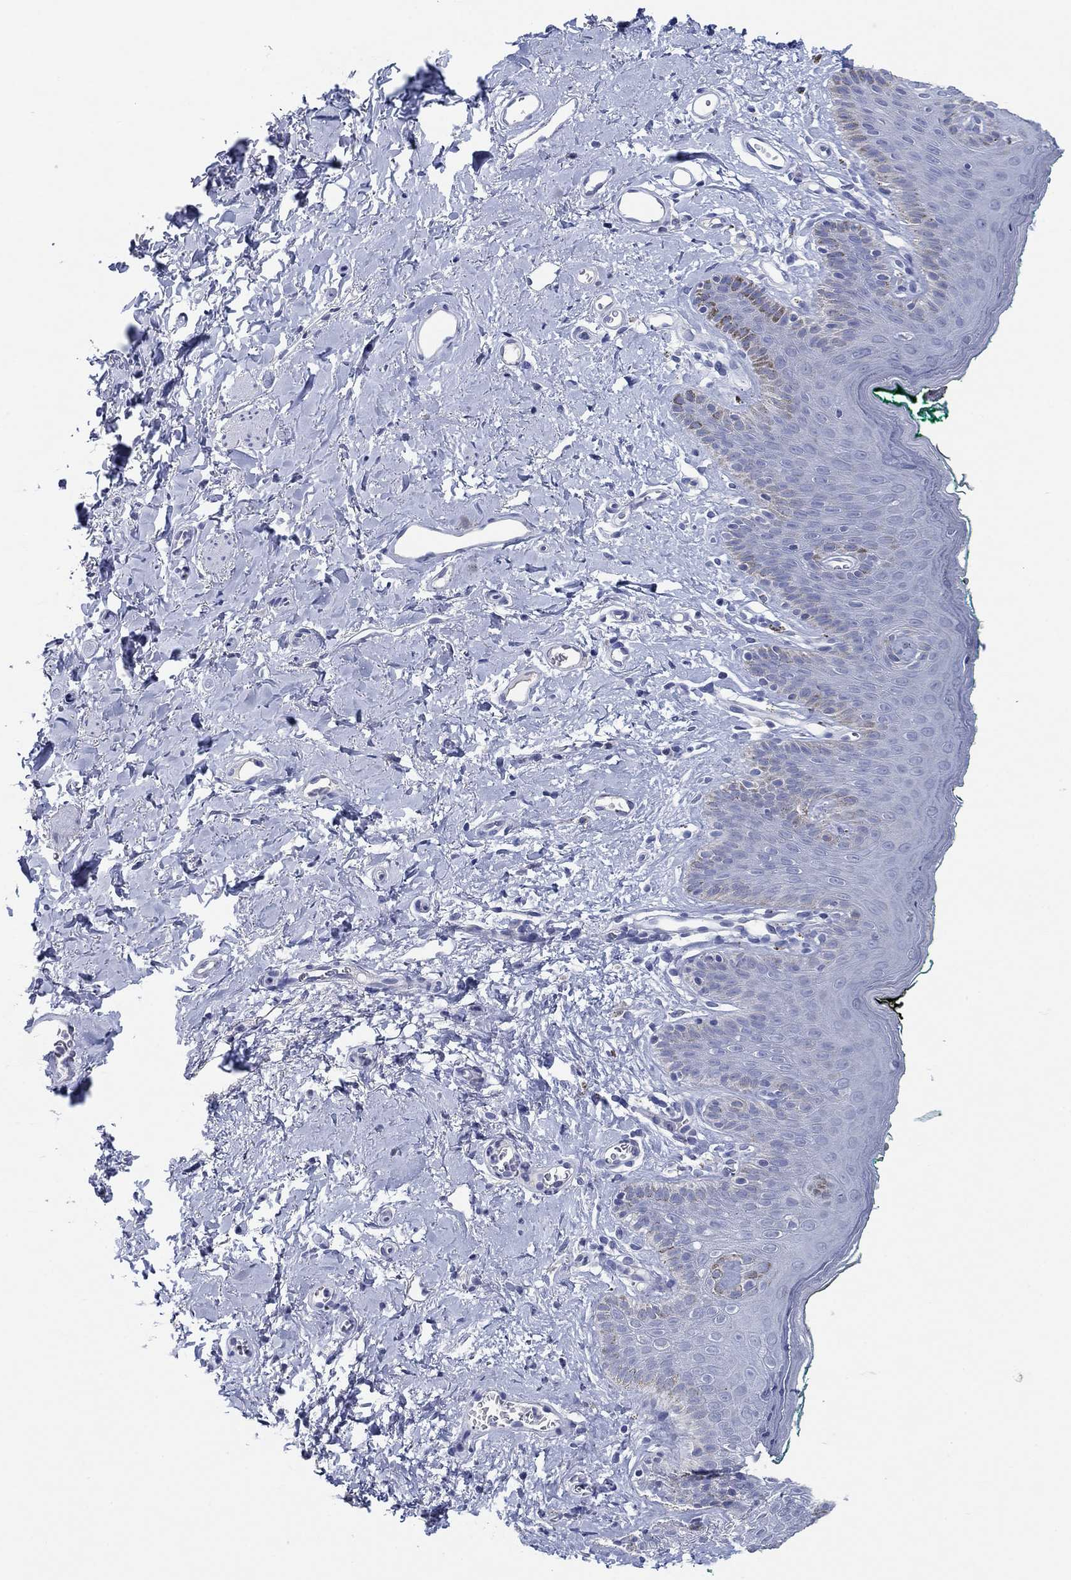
{"staining": {"intensity": "negative", "quantity": "none", "location": "none"}, "tissue": "skin", "cell_type": "Epidermal cells", "image_type": "normal", "snomed": [{"axis": "morphology", "description": "Normal tissue, NOS"}, {"axis": "topography", "description": "Vulva"}], "caption": "Immunohistochemical staining of normal skin displays no significant positivity in epidermal cells. Nuclei are stained in blue.", "gene": "POU5F1", "patient": {"sex": "female", "age": 66}}